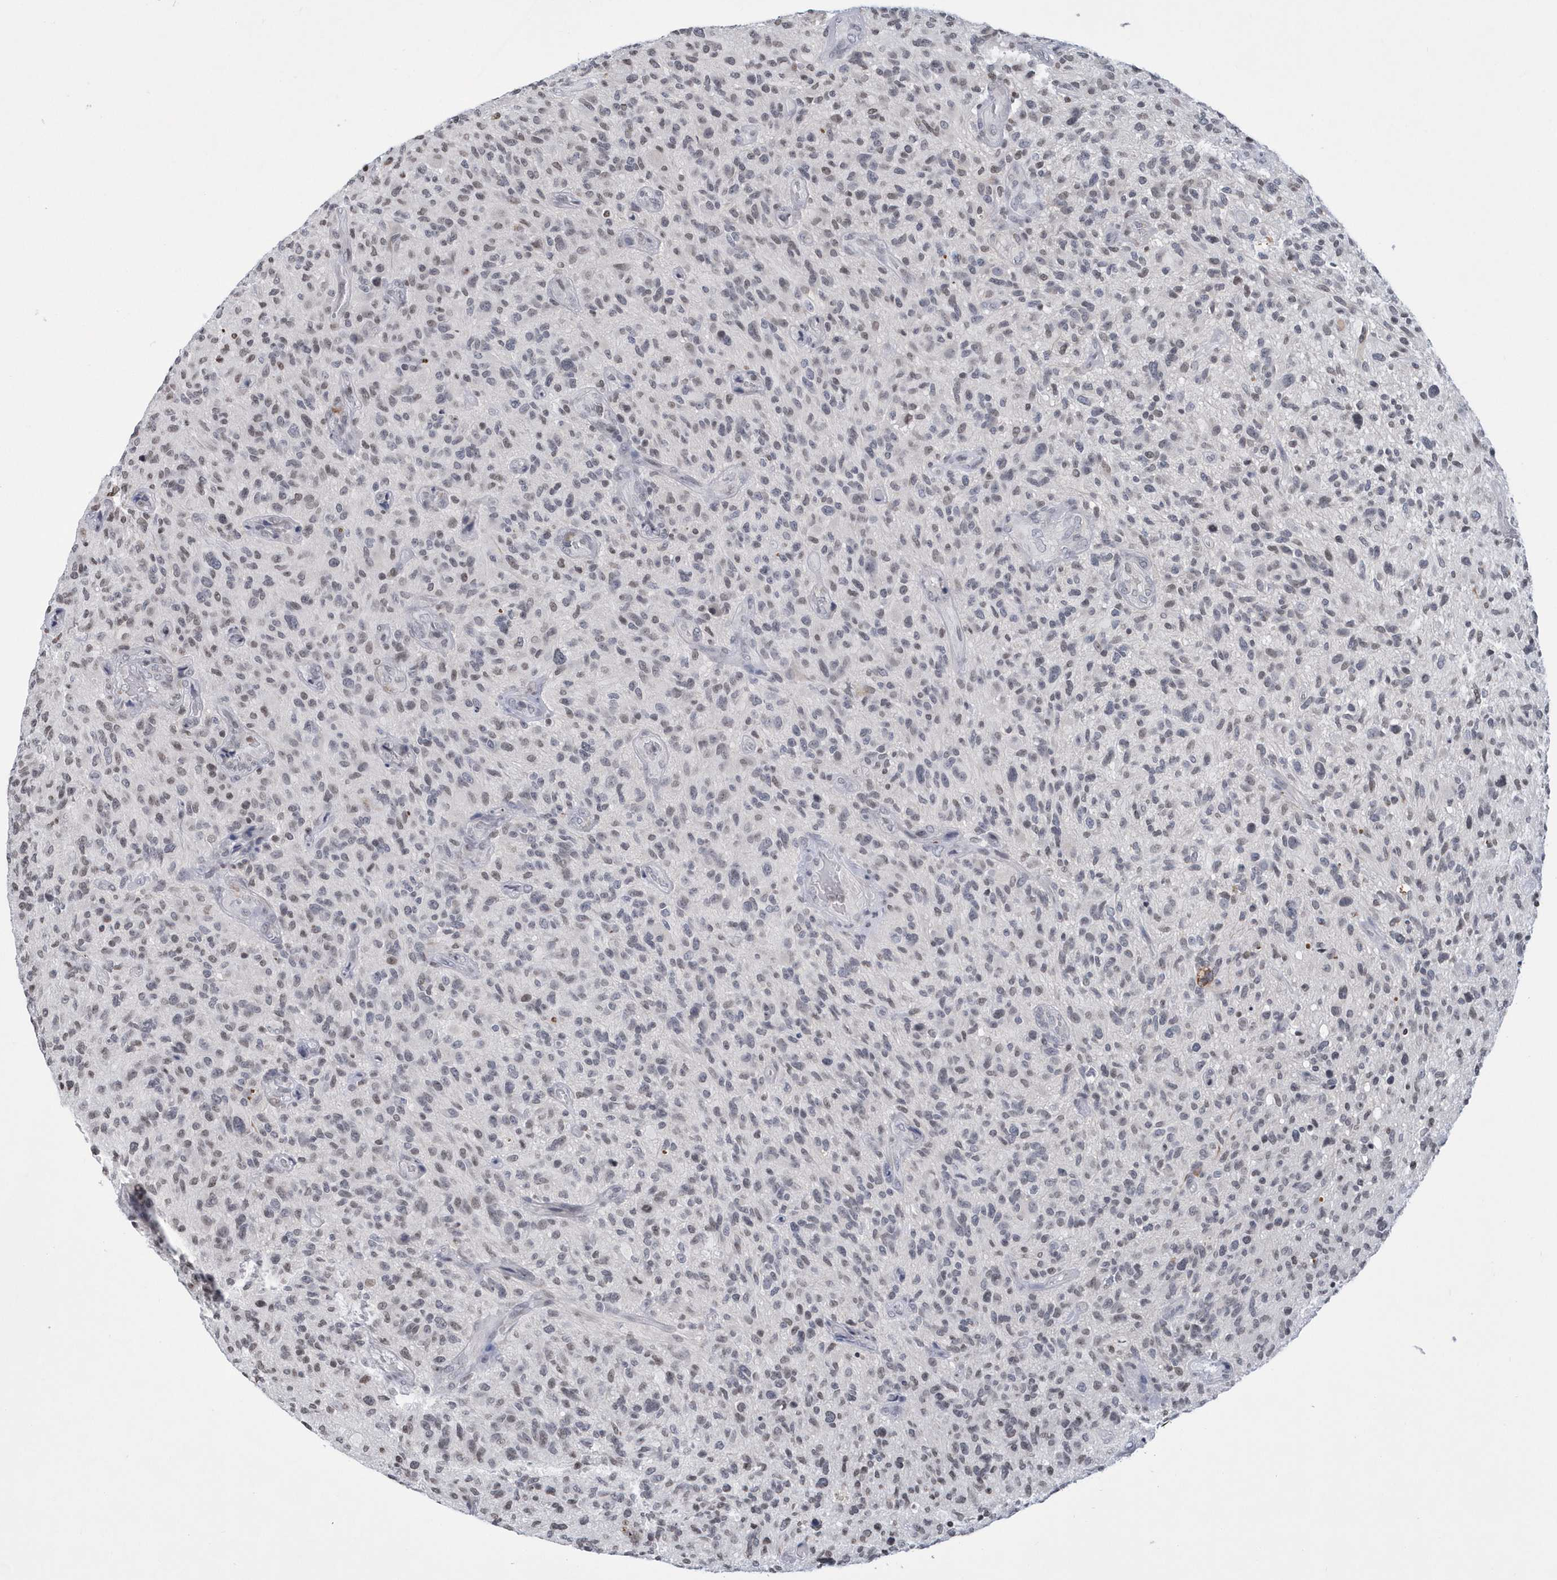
{"staining": {"intensity": "negative", "quantity": "none", "location": "none"}, "tissue": "glioma", "cell_type": "Tumor cells", "image_type": "cancer", "snomed": [{"axis": "morphology", "description": "Glioma, malignant, High grade"}, {"axis": "topography", "description": "Brain"}], "caption": "Tumor cells show no significant protein expression in glioma.", "gene": "VWA5B2", "patient": {"sex": "male", "age": 47}}